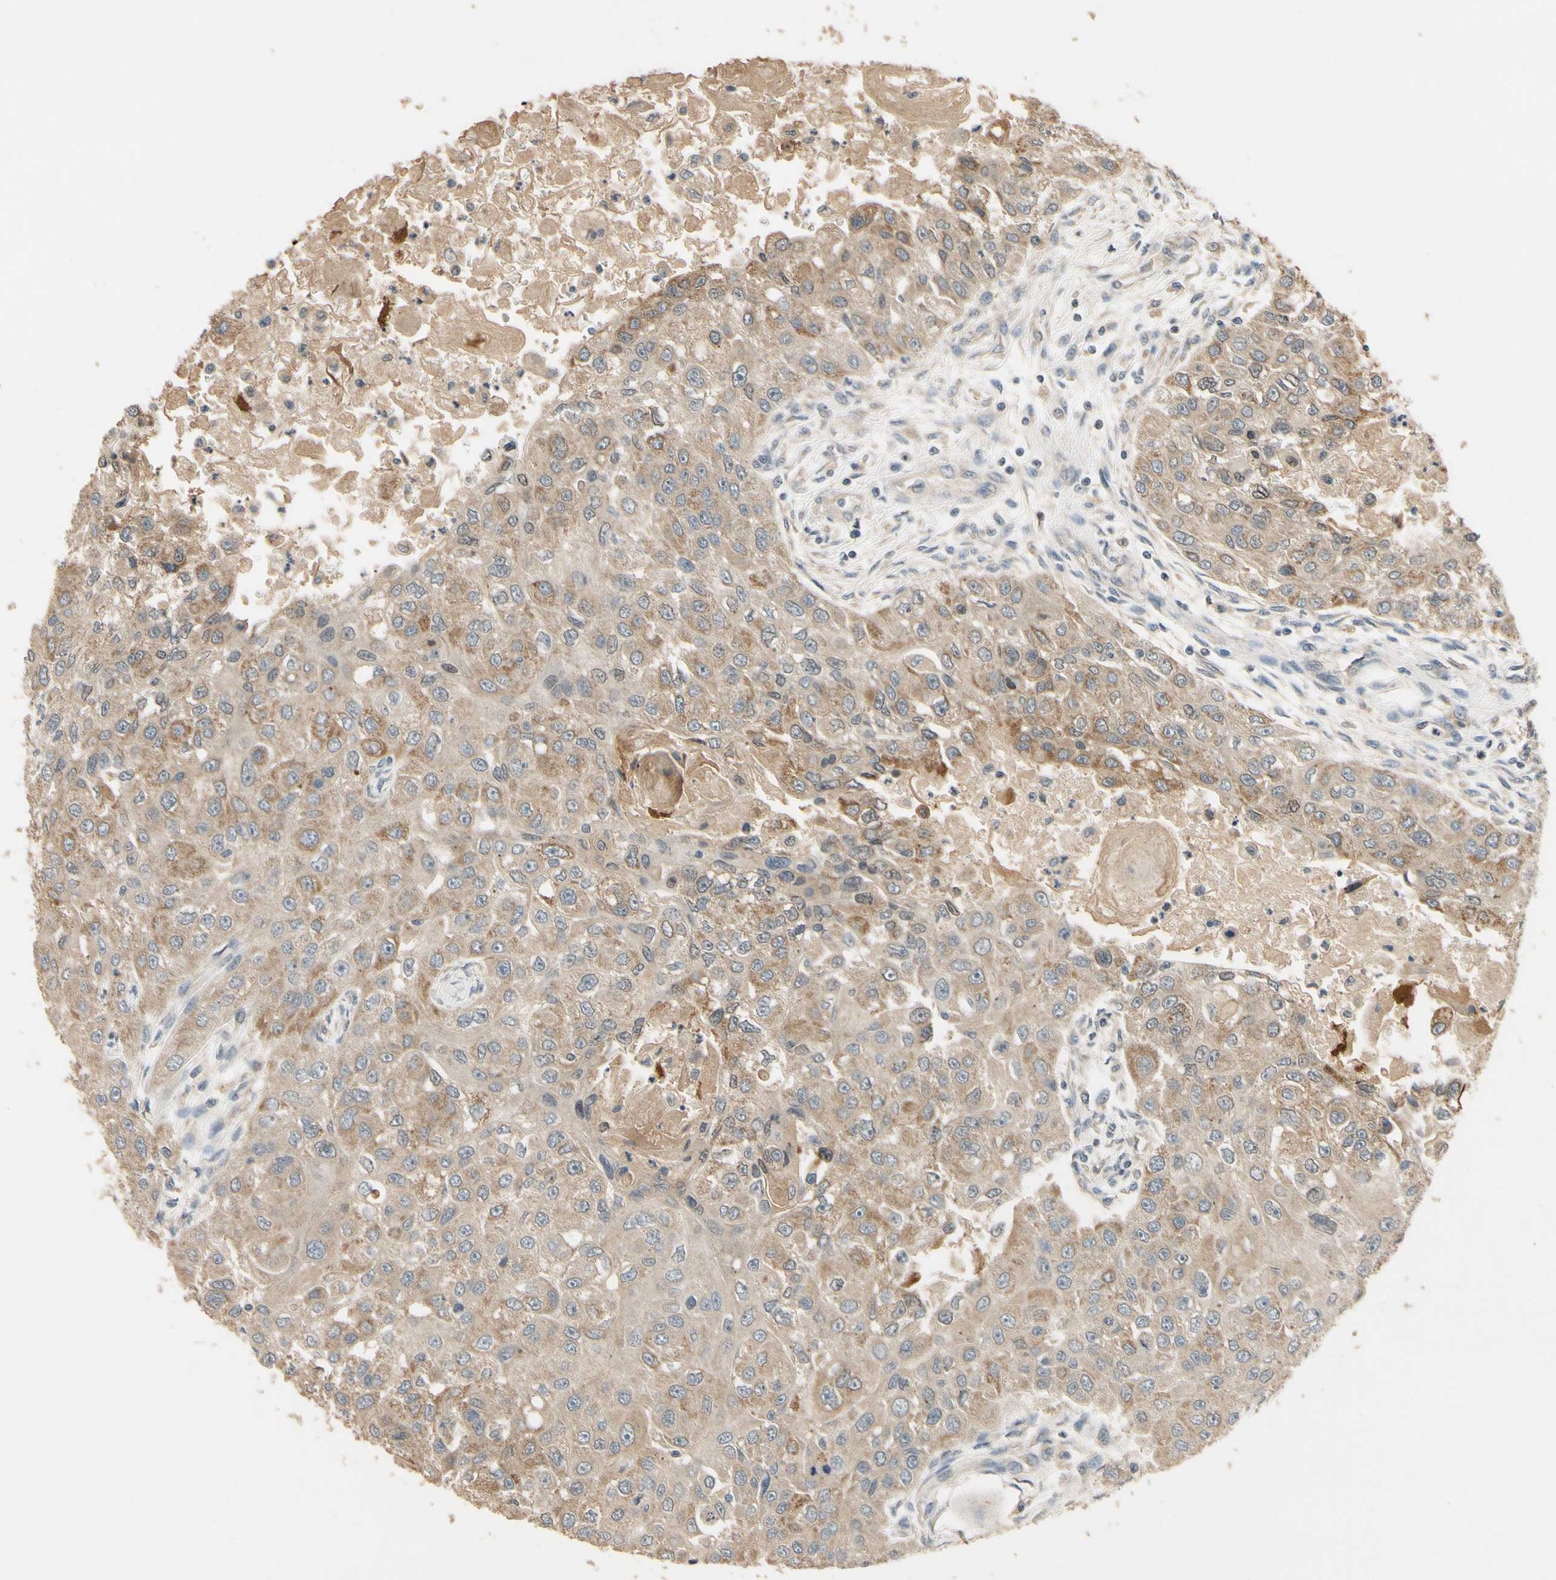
{"staining": {"intensity": "weak", "quantity": ">75%", "location": "cytoplasmic/membranous"}, "tissue": "head and neck cancer", "cell_type": "Tumor cells", "image_type": "cancer", "snomed": [{"axis": "morphology", "description": "Normal tissue, NOS"}, {"axis": "morphology", "description": "Squamous cell carcinoma, NOS"}, {"axis": "topography", "description": "Skeletal muscle"}, {"axis": "topography", "description": "Head-Neck"}], "caption": "High-power microscopy captured an IHC photomicrograph of head and neck cancer, revealing weak cytoplasmic/membranous staining in approximately >75% of tumor cells.", "gene": "ALKBH3", "patient": {"sex": "male", "age": 51}}